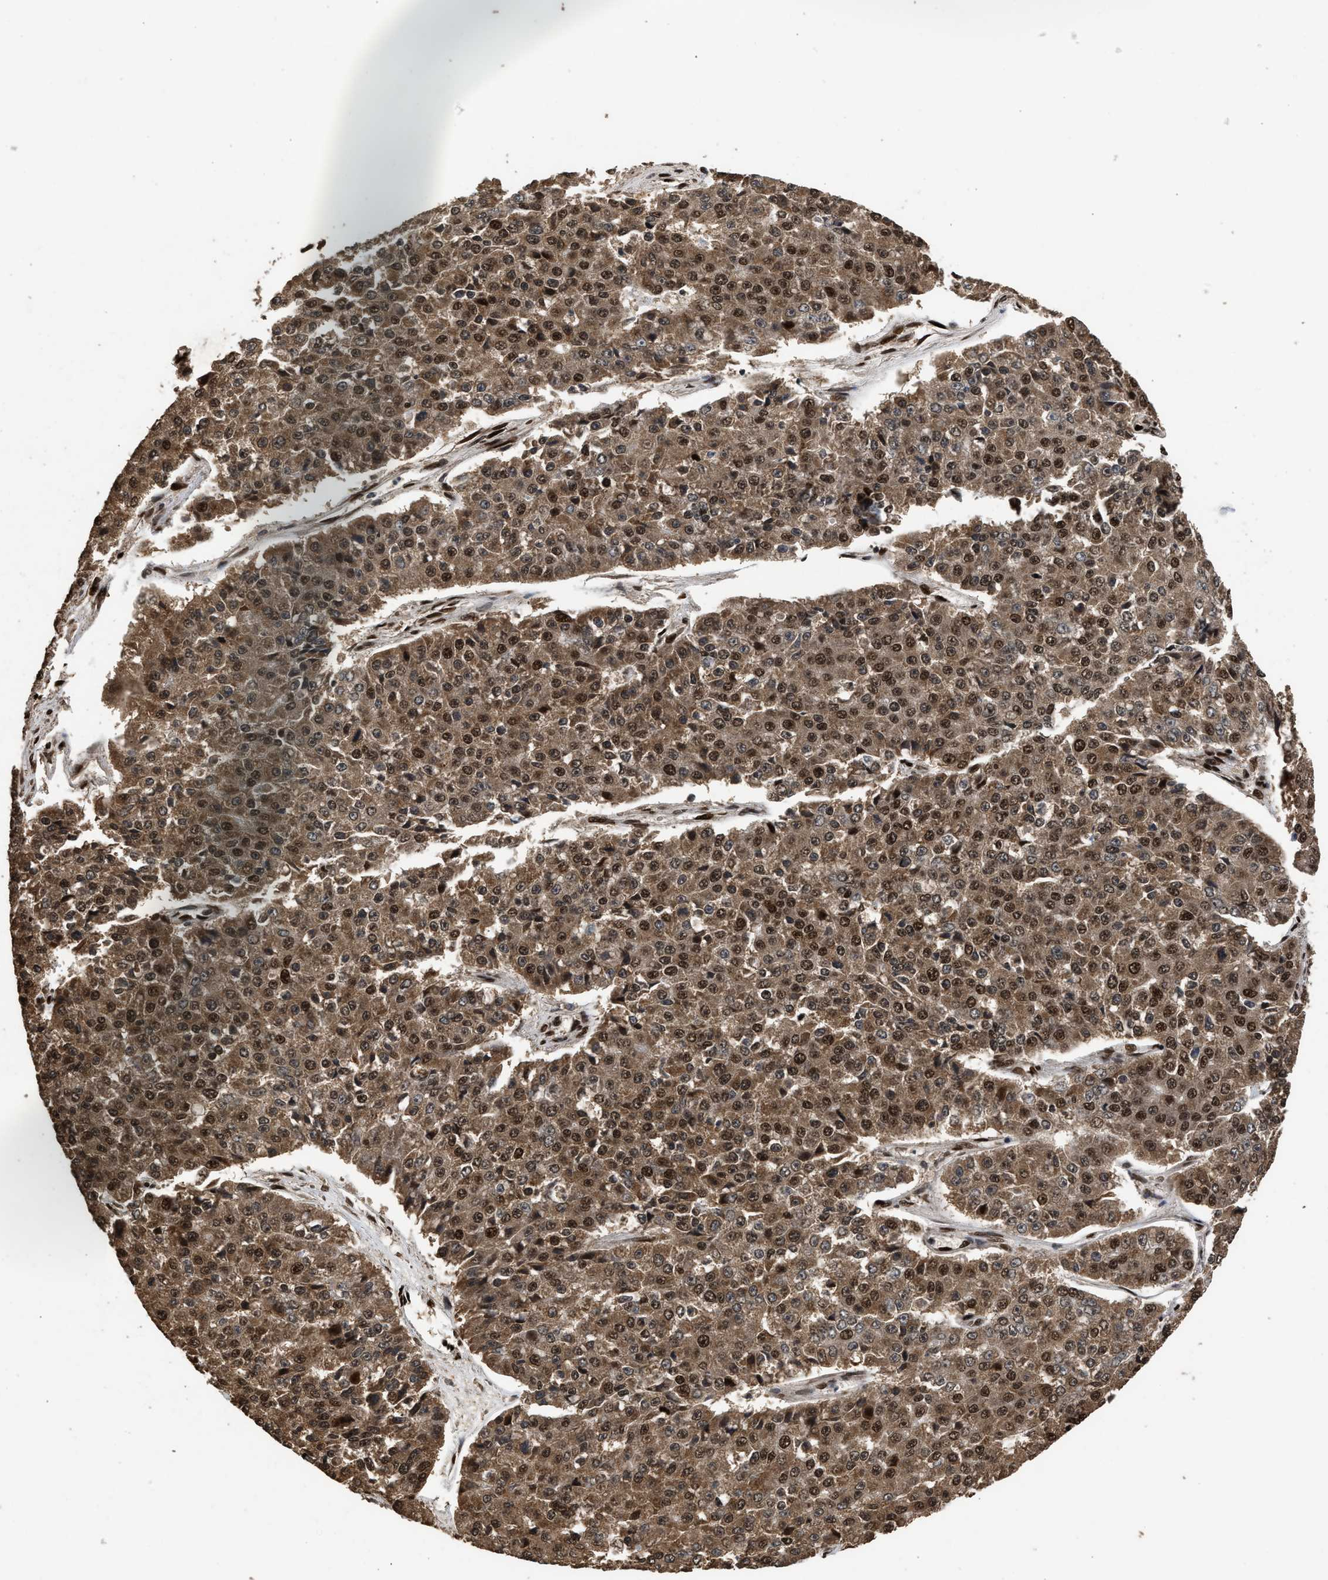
{"staining": {"intensity": "strong", "quantity": ">75%", "location": "cytoplasmic/membranous,nuclear"}, "tissue": "pancreatic cancer", "cell_type": "Tumor cells", "image_type": "cancer", "snomed": [{"axis": "morphology", "description": "Adenocarcinoma, NOS"}, {"axis": "topography", "description": "Pancreas"}], "caption": "Pancreatic adenocarcinoma tissue reveals strong cytoplasmic/membranous and nuclear staining in about >75% of tumor cells, visualized by immunohistochemistry.", "gene": "PPP4R3B", "patient": {"sex": "male", "age": 50}}